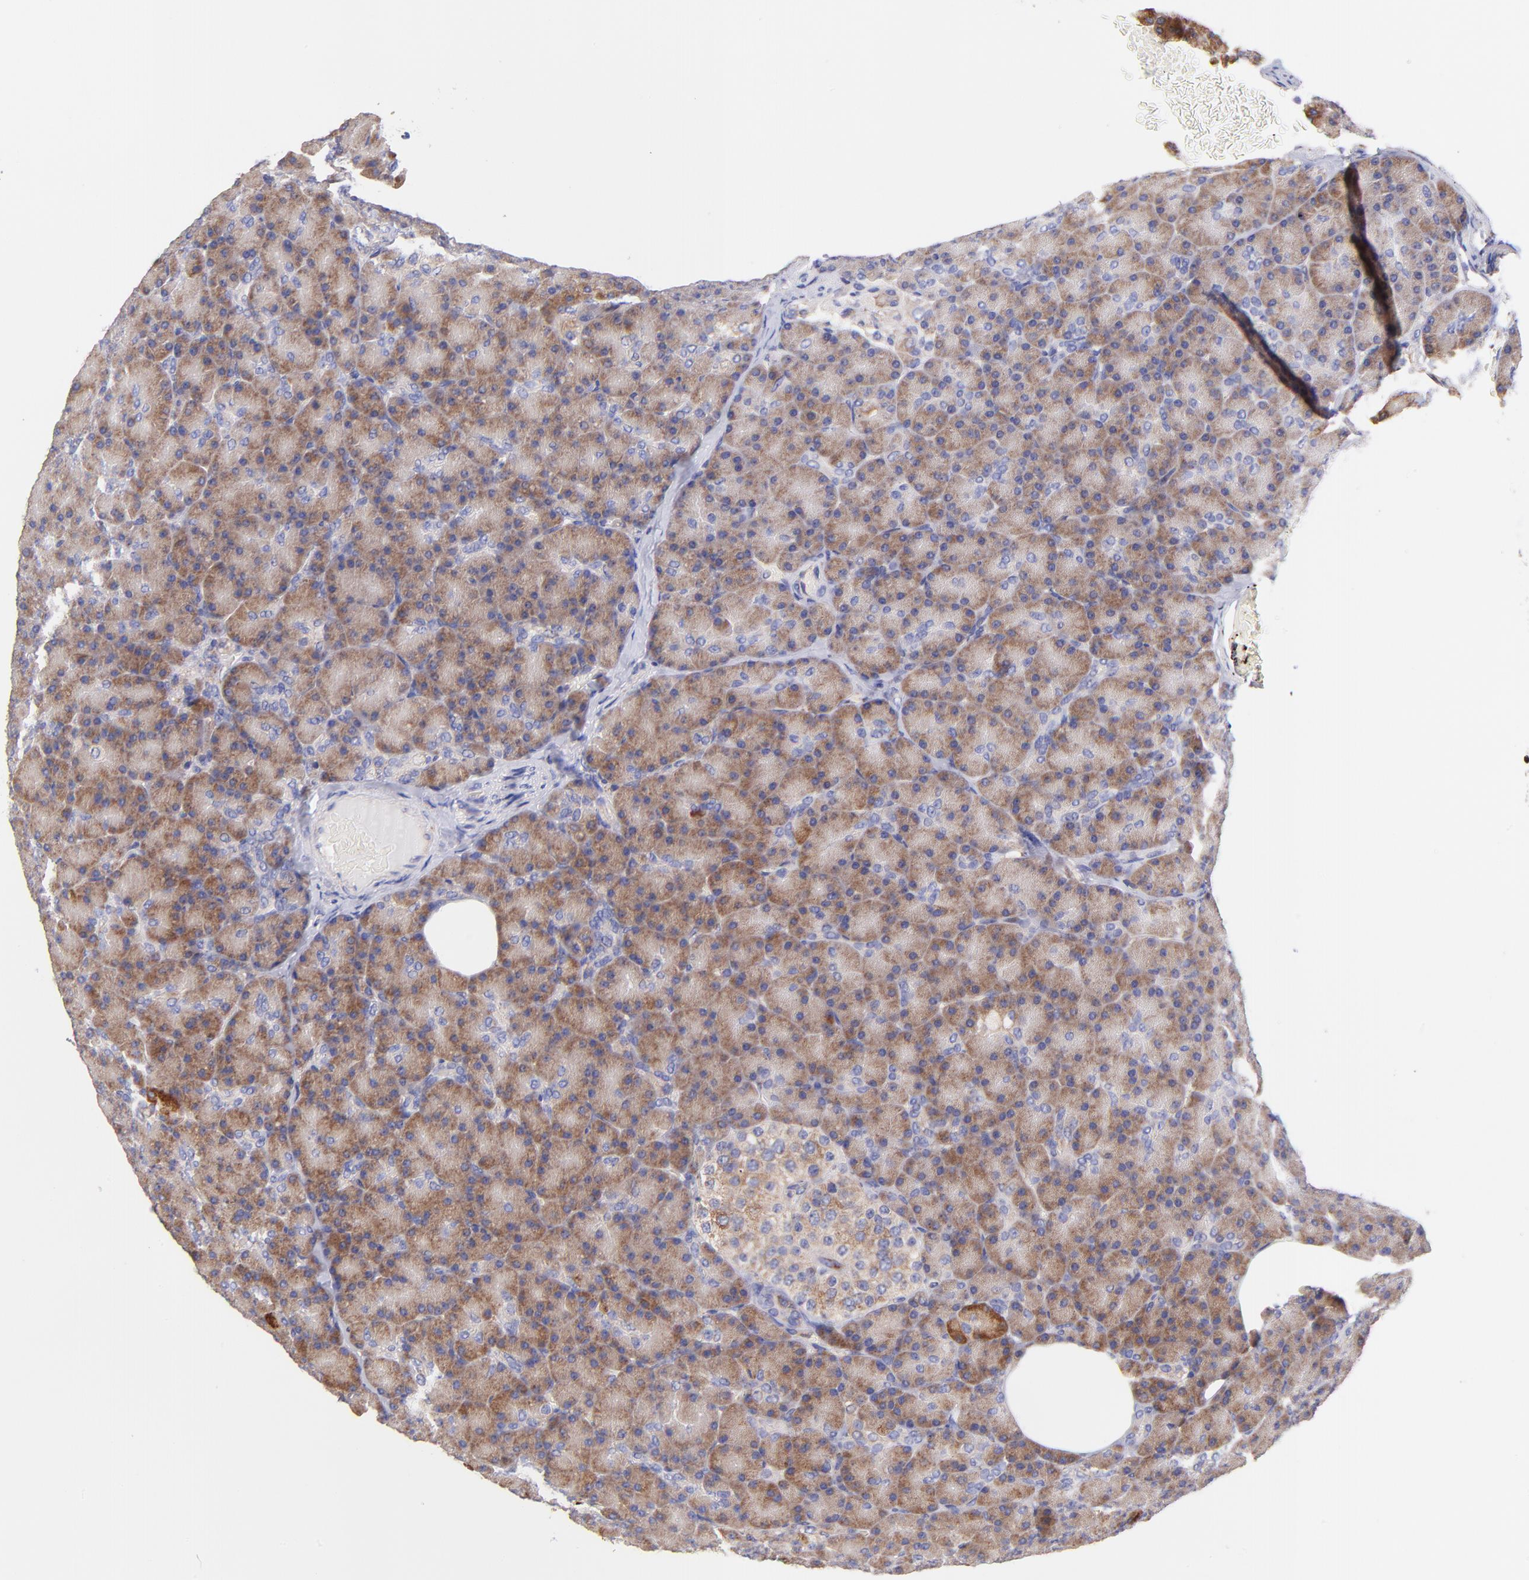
{"staining": {"intensity": "strong", "quantity": "<25%", "location": "cytoplasmic/membranous"}, "tissue": "pancreas", "cell_type": "Exocrine glandular cells", "image_type": "normal", "snomed": [{"axis": "morphology", "description": "Normal tissue, NOS"}, {"axis": "topography", "description": "Pancreas"}], "caption": "Benign pancreas exhibits strong cytoplasmic/membranous positivity in about <25% of exocrine glandular cells, visualized by immunohistochemistry. The protein of interest is shown in brown color, while the nuclei are stained blue.", "gene": "PREX1", "patient": {"sex": "female", "age": 43}}